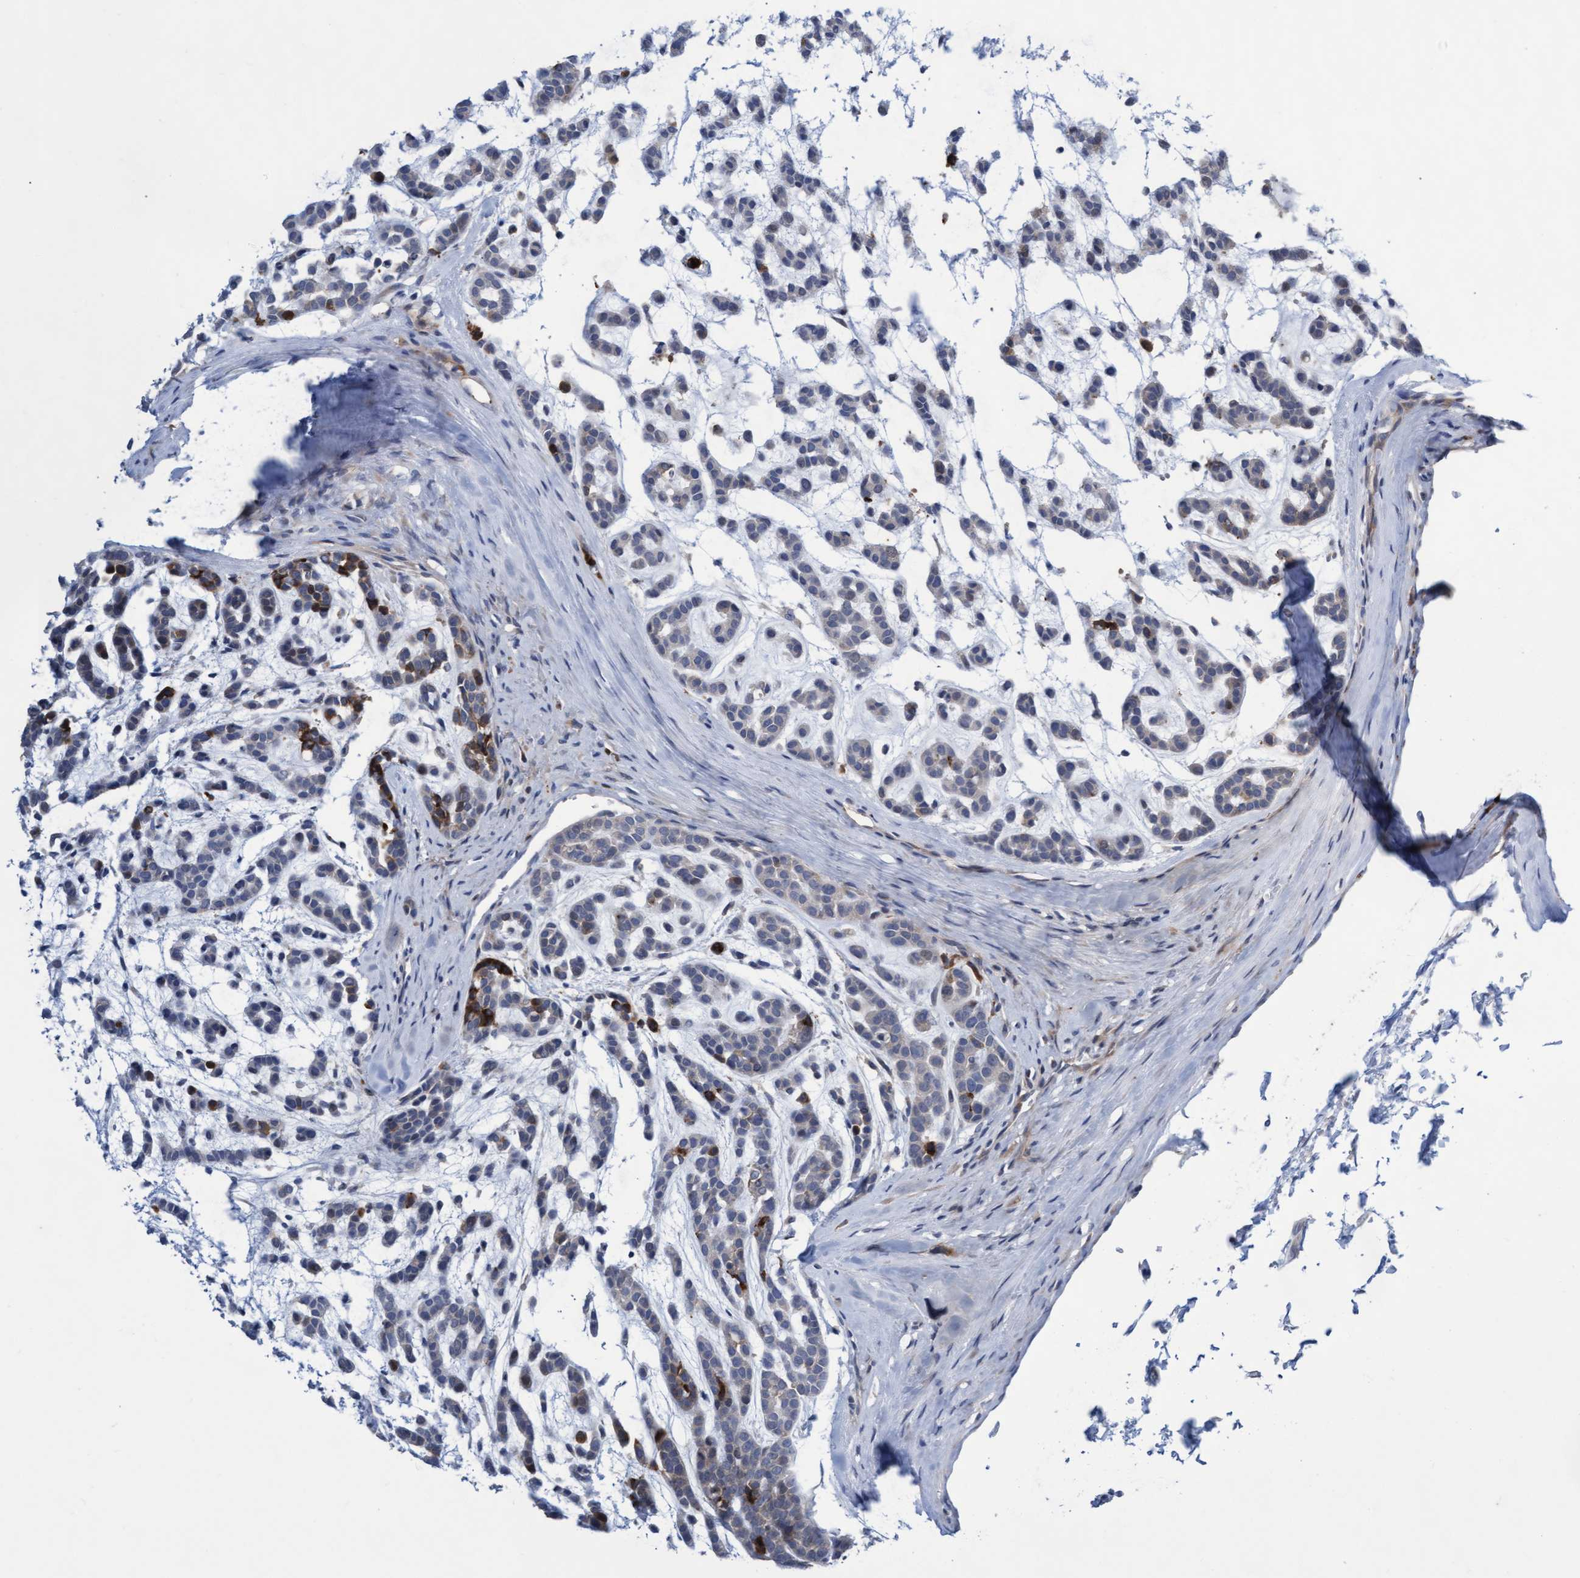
{"staining": {"intensity": "negative", "quantity": "none", "location": "none"}, "tissue": "head and neck cancer", "cell_type": "Tumor cells", "image_type": "cancer", "snomed": [{"axis": "morphology", "description": "Adenocarcinoma, NOS"}, {"axis": "morphology", "description": "Adenoma, NOS"}, {"axis": "topography", "description": "Head-Neck"}], "caption": "High magnification brightfield microscopy of head and neck cancer stained with DAB (3,3'-diaminobenzidine) (brown) and counterstained with hematoxylin (blue): tumor cells show no significant staining.", "gene": "ABCF2", "patient": {"sex": "female", "age": 55}}